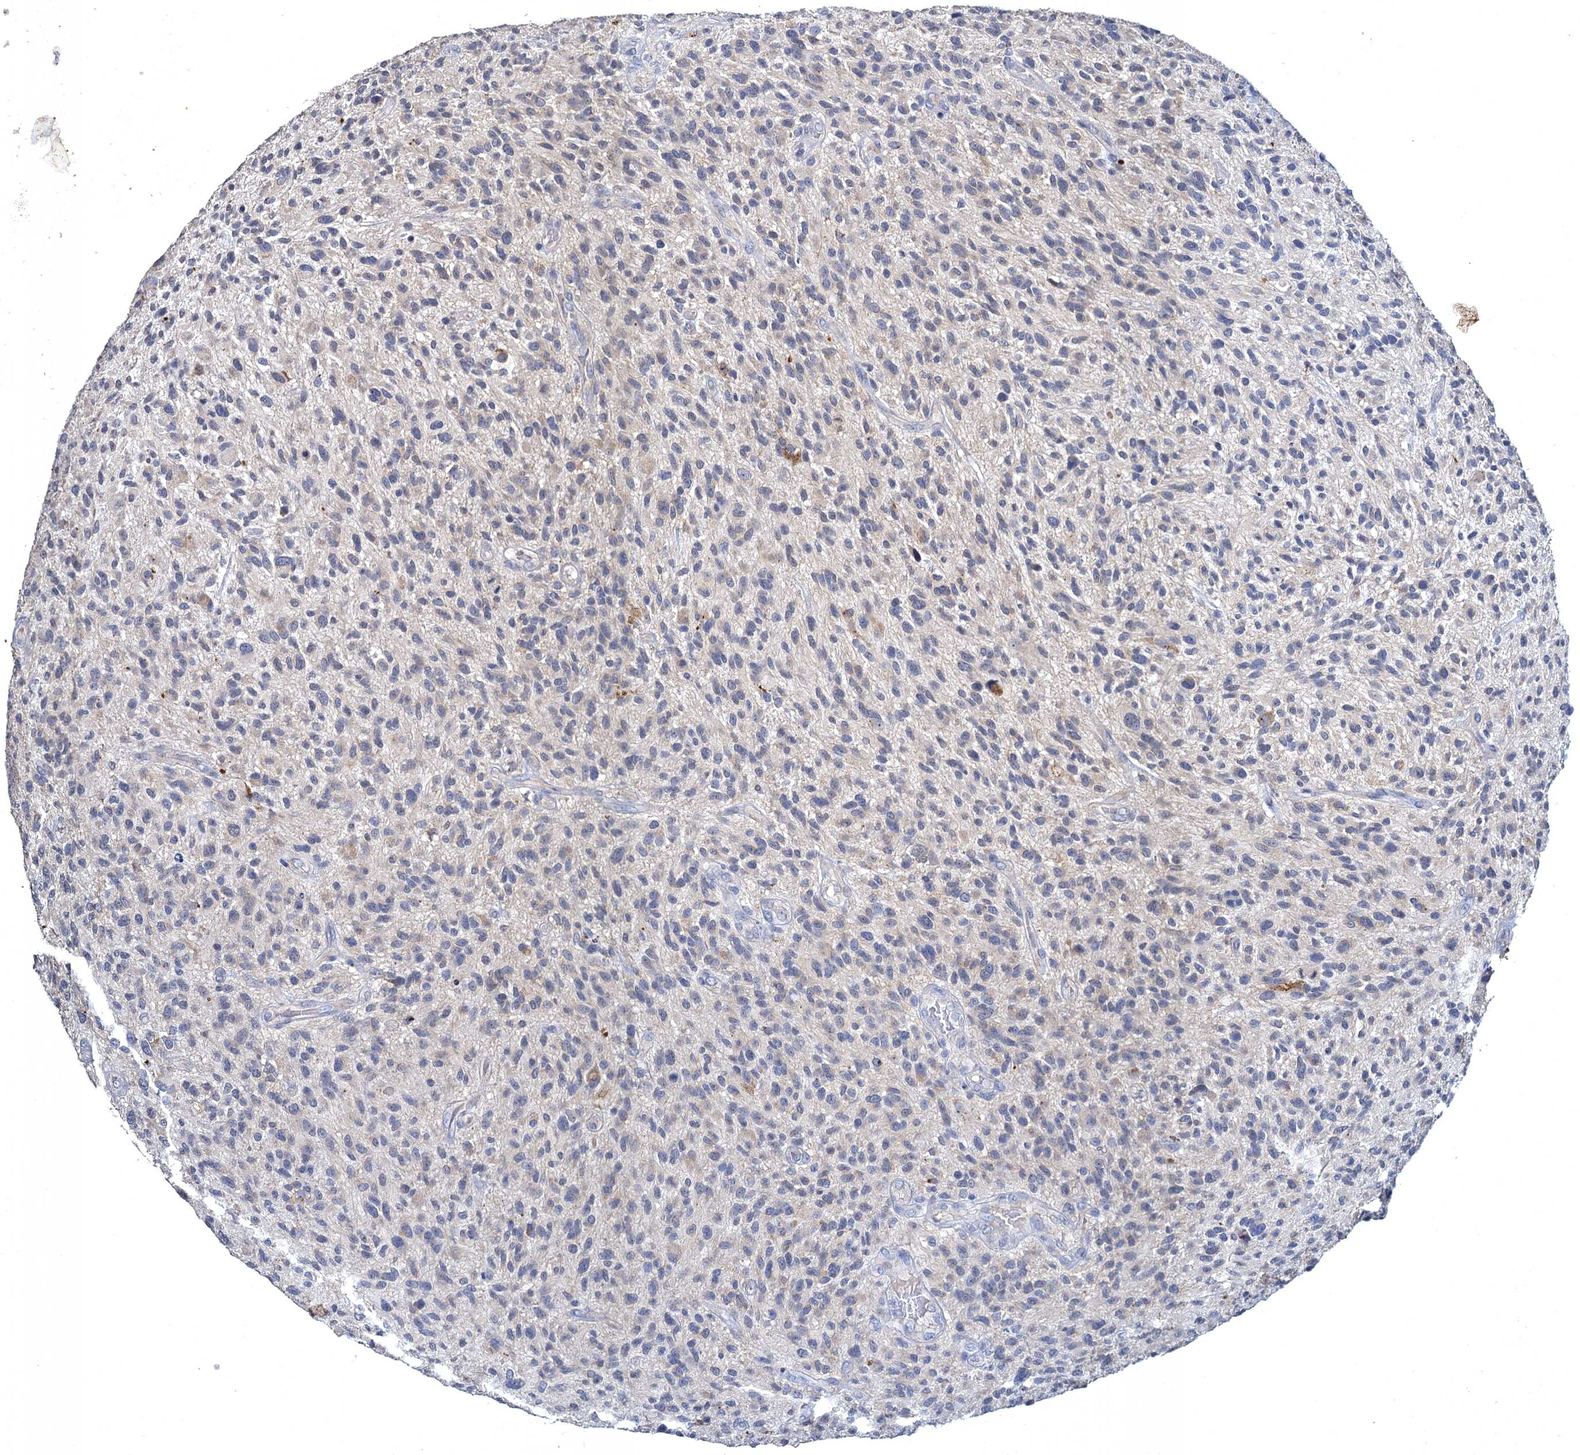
{"staining": {"intensity": "negative", "quantity": "none", "location": "none"}, "tissue": "glioma", "cell_type": "Tumor cells", "image_type": "cancer", "snomed": [{"axis": "morphology", "description": "Glioma, malignant, High grade"}, {"axis": "topography", "description": "Brain"}], "caption": "This is a histopathology image of immunohistochemistry staining of malignant glioma (high-grade), which shows no expression in tumor cells.", "gene": "ATP9A", "patient": {"sex": "male", "age": 47}}